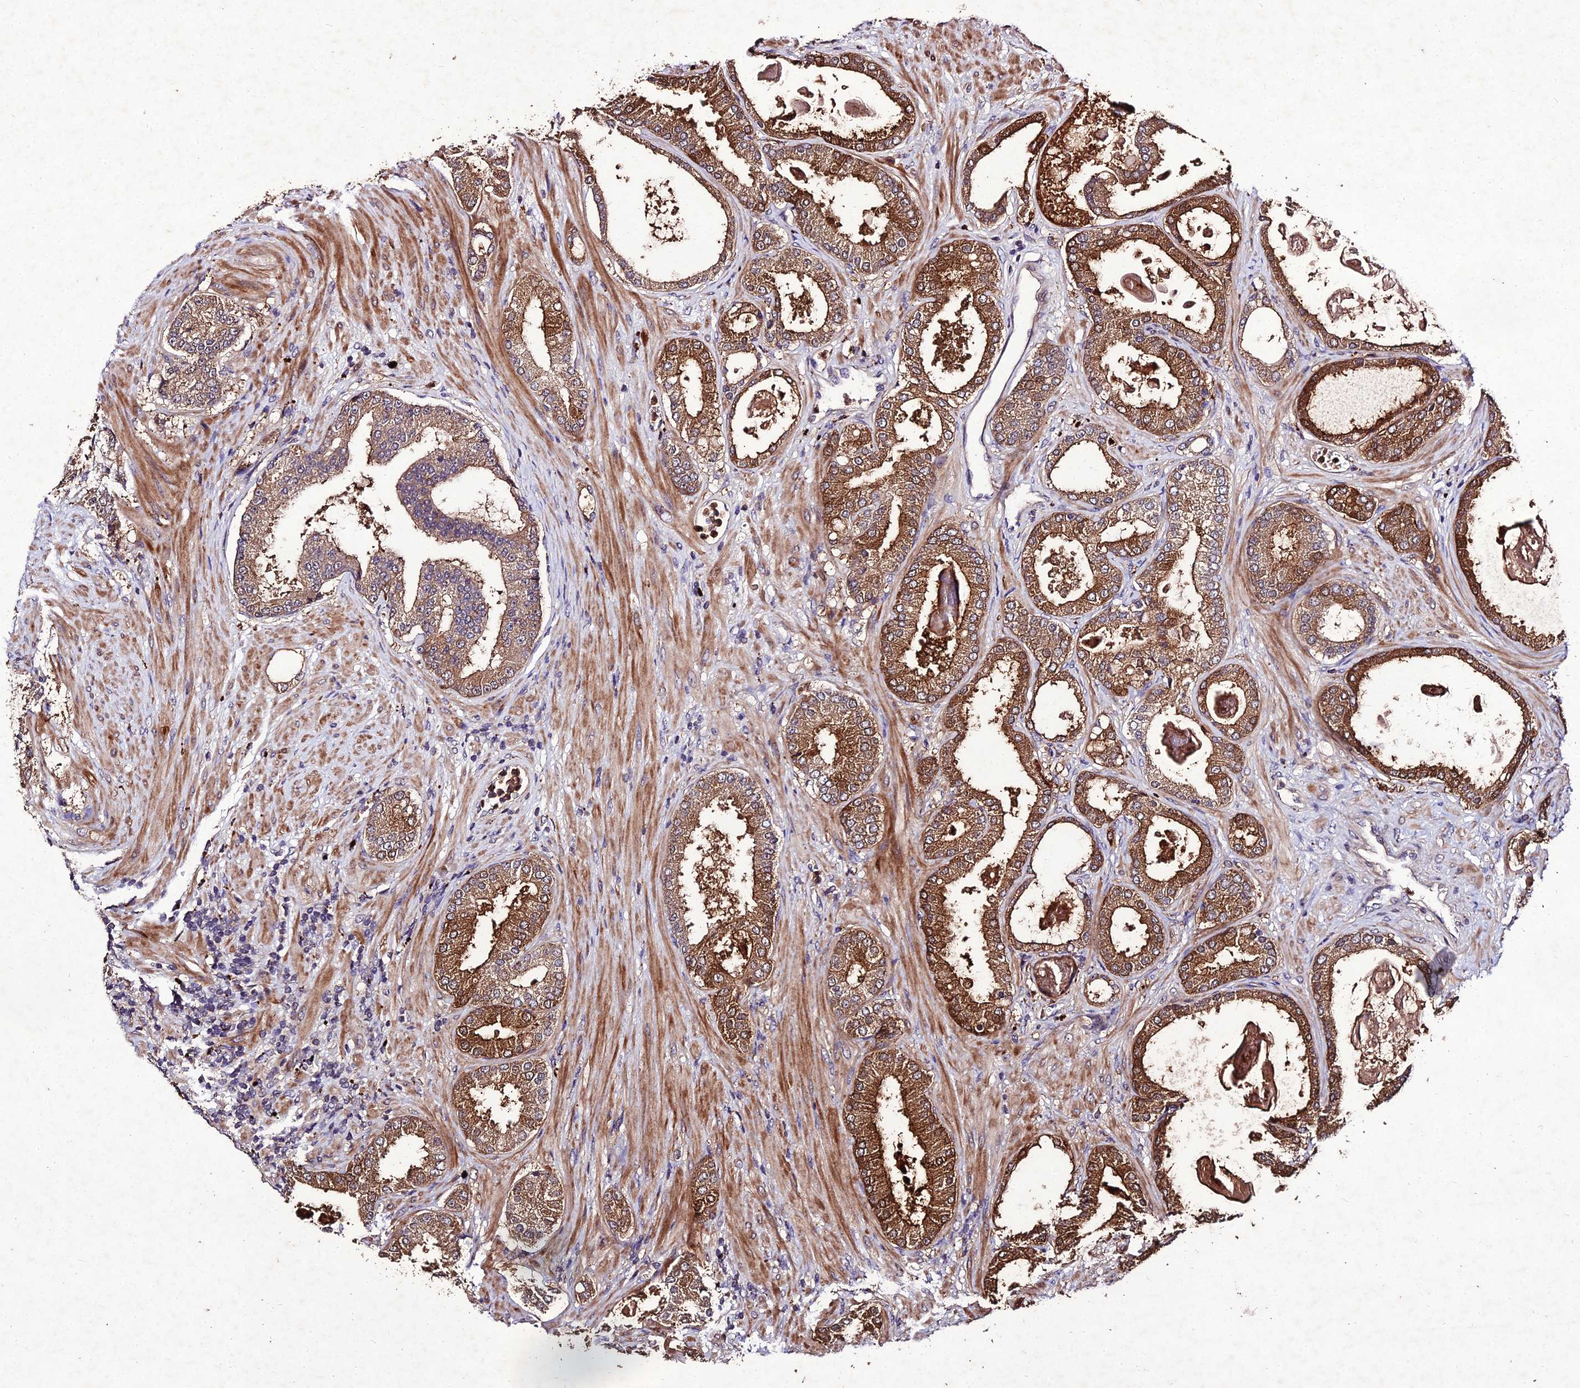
{"staining": {"intensity": "moderate", "quantity": ">75%", "location": "cytoplasmic/membranous"}, "tissue": "prostate cancer", "cell_type": "Tumor cells", "image_type": "cancer", "snomed": [{"axis": "morphology", "description": "Adenocarcinoma, Low grade"}, {"axis": "topography", "description": "Prostate"}], "caption": "DAB immunohistochemical staining of human prostate adenocarcinoma (low-grade) exhibits moderate cytoplasmic/membranous protein expression in about >75% of tumor cells.", "gene": "ZNF766", "patient": {"sex": "male", "age": 59}}